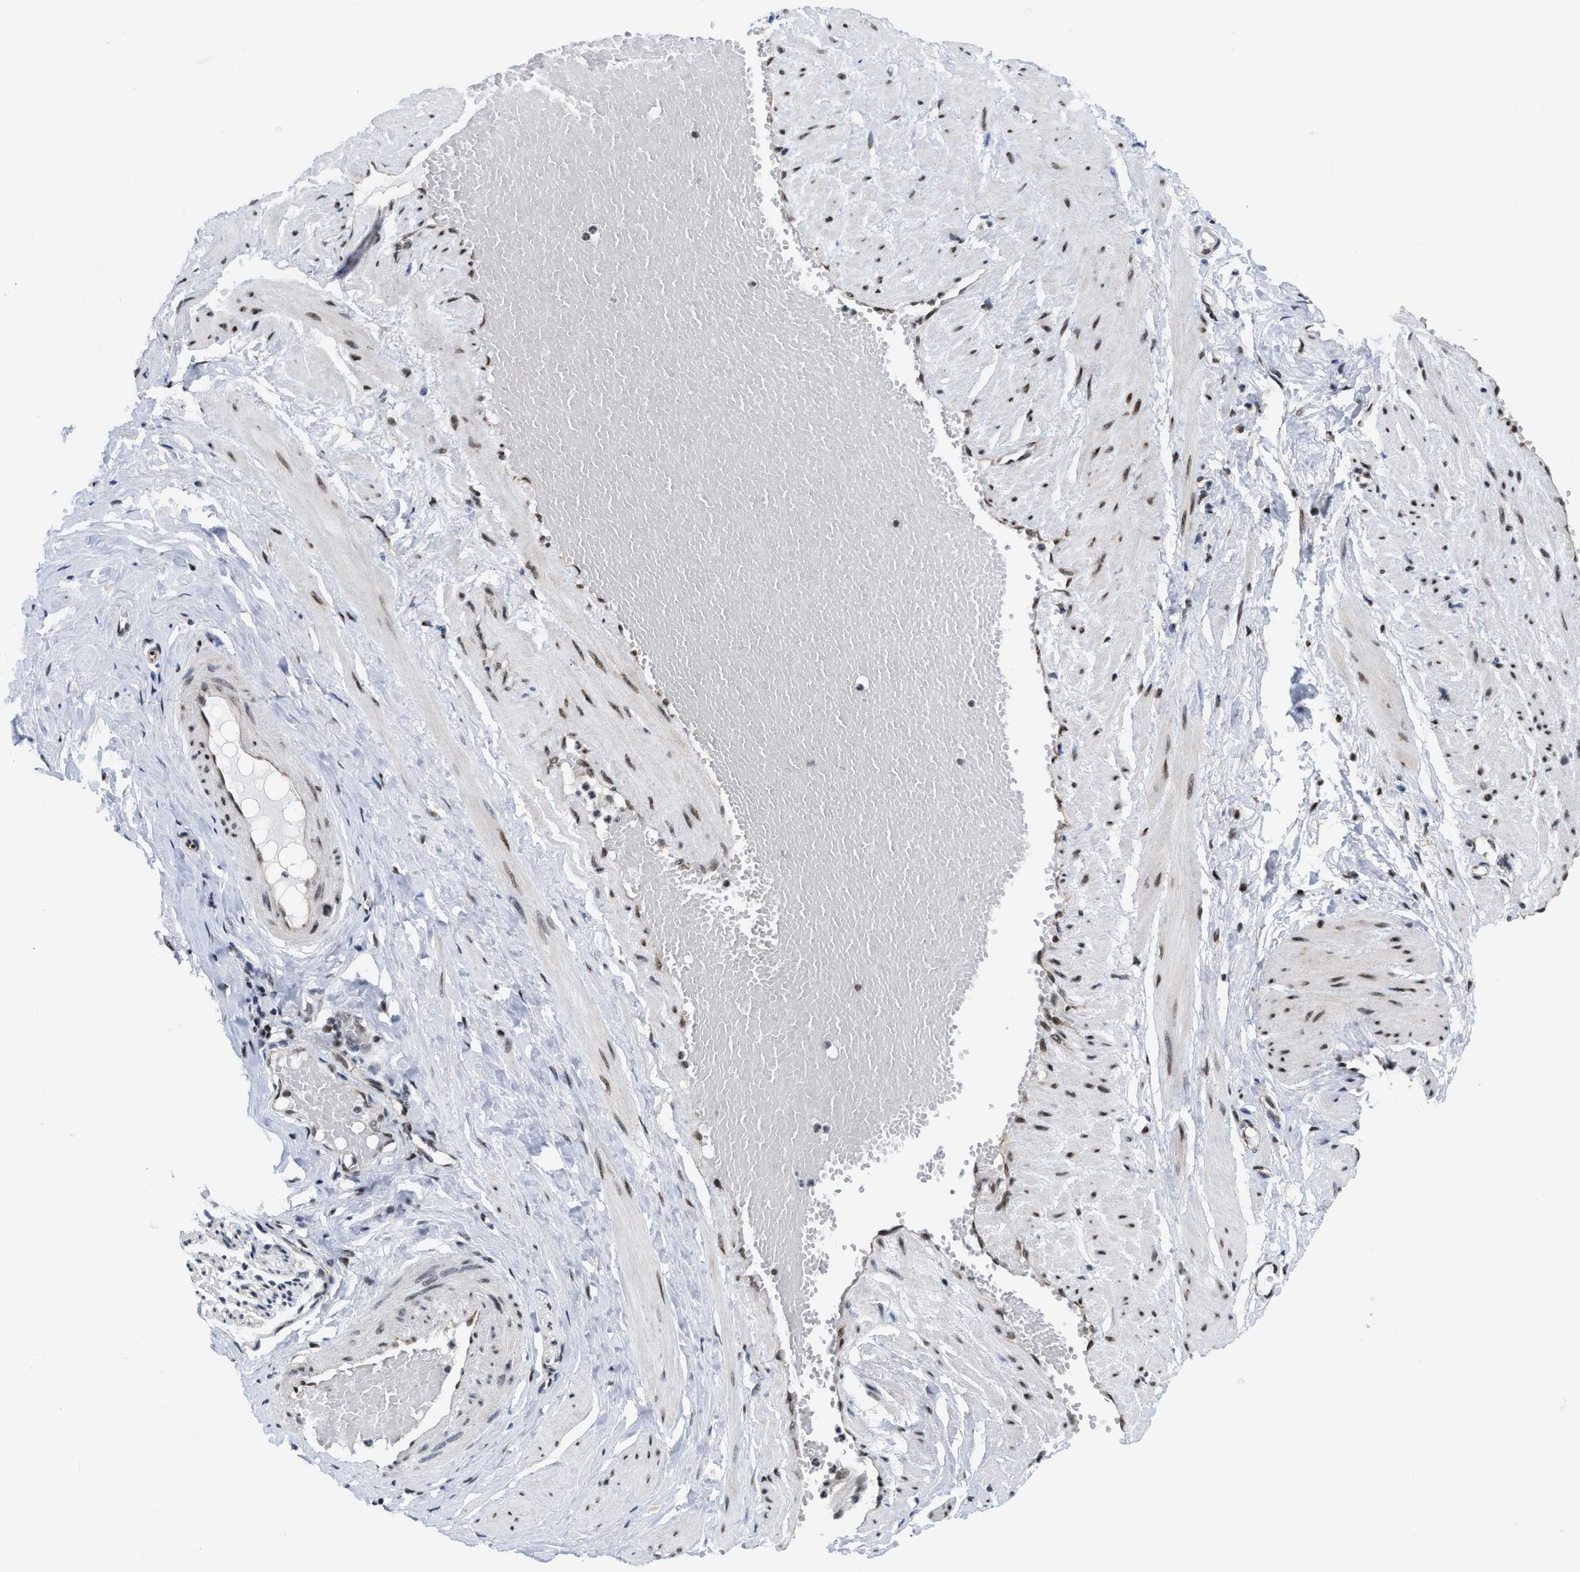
{"staining": {"intensity": "moderate", "quantity": ">75%", "location": "nuclear"}, "tissue": "adipose tissue", "cell_type": "Adipocytes", "image_type": "normal", "snomed": [{"axis": "morphology", "description": "Normal tissue, NOS"}, {"axis": "topography", "description": "Soft tissue"}, {"axis": "topography", "description": "Vascular tissue"}], "caption": "Protein analysis of unremarkable adipose tissue demonstrates moderate nuclear expression in approximately >75% of adipocytes. The protein is shown in brown color, while the nuclei are stained blue.", "gene": "MIER1", "patient": {"sex": "female", "age": 35}}